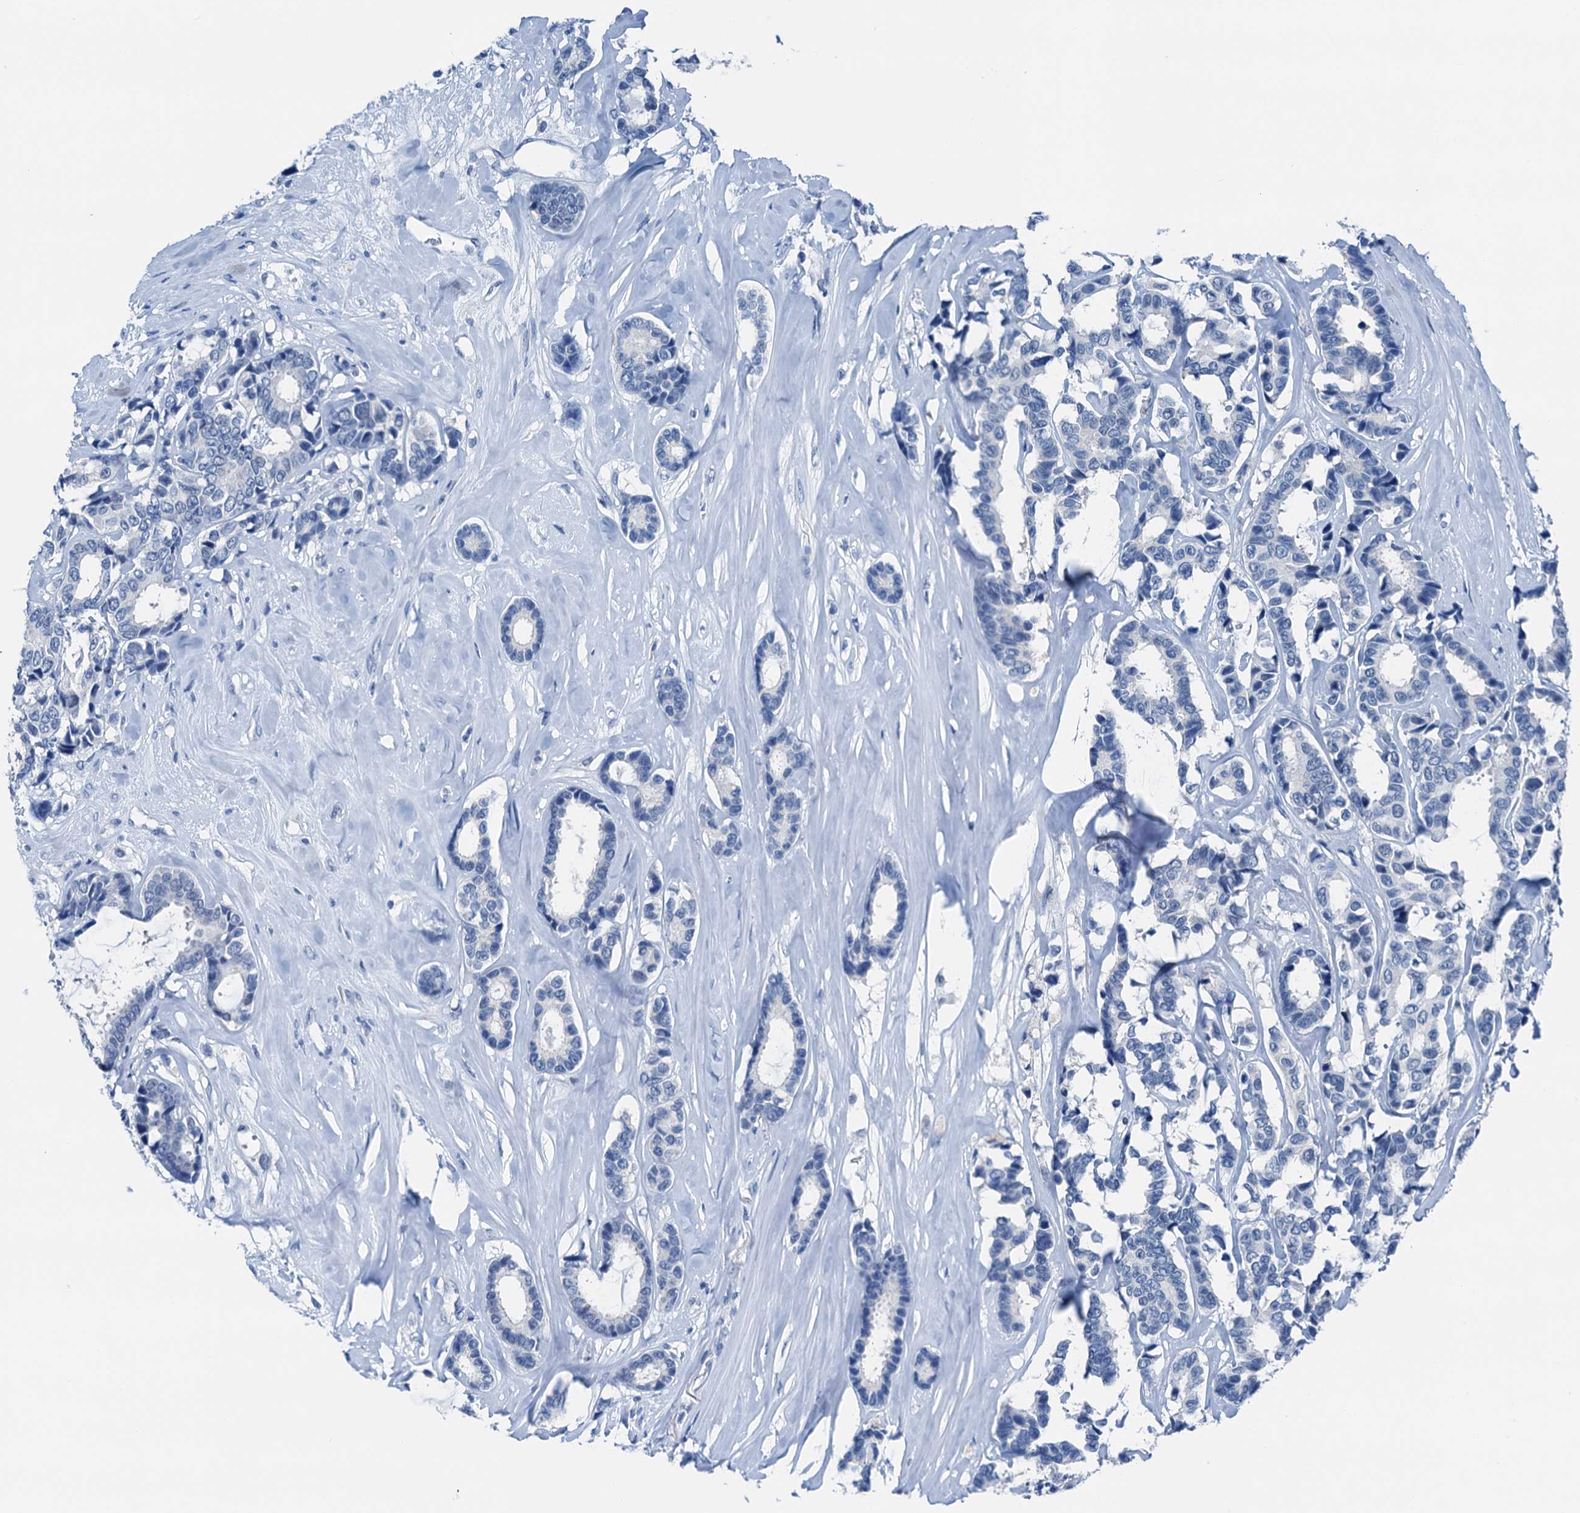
{"staining": {"intensity": "negative", "quantity": "none", "location": "none"}, "tissue": "breast cancer", "cell_type": "Tumor cells", "image_type": "cancer", "snomed": [{"axis": "morphology", "description": "Duct carcinoma"}, {"axis": "topography", "description": "Breast"}], "caption": "DAB immunohistochemical staining of human breast cancer exhibits no significant expression in tumor cells. Nuclei are stained in blue.", "gene": "CBLN3", "patient": {"sex": "female", "age": 87}}